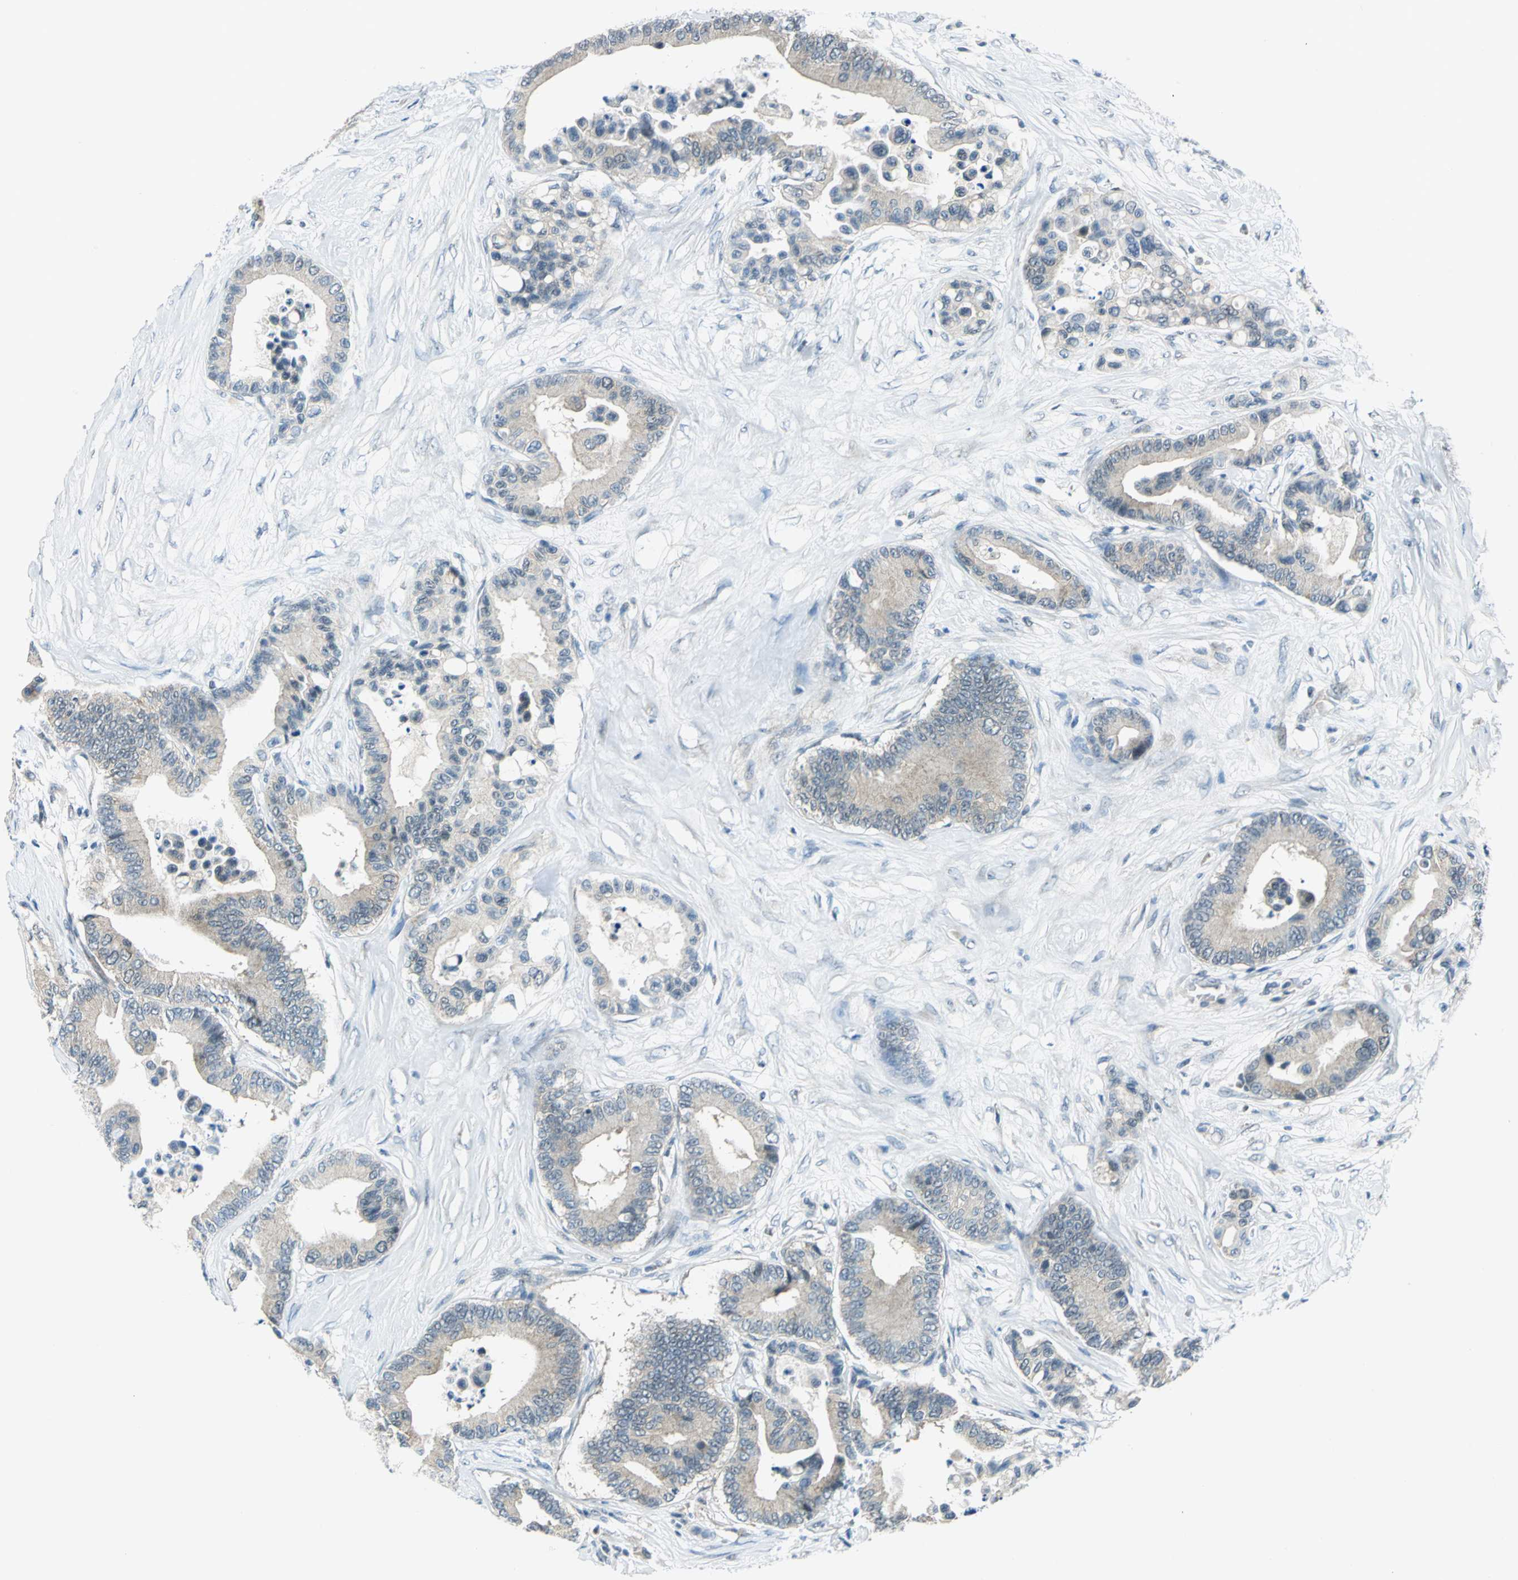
{"staining": {"intensity": "weak", "quantity": ">75%", "location": "cytoplasmic/membranous"}, "tissue": "colorectal cancer", "cell_type": "Tumor cells", "image_type": "cancer", "snomed": [{"axis": "morphology", "description": "Adenocarcinoma, NOS"}, {"axis": "topography", "description": "Colon"}], "caption": "Protein analysis of colorectal adenocarcinoma tissue demonstrates weak cytoplasmic/membranous positivity in about >75% of tumor cells.", "gene": "PIN1", "patient": {"sex": "male", "age": 82}}